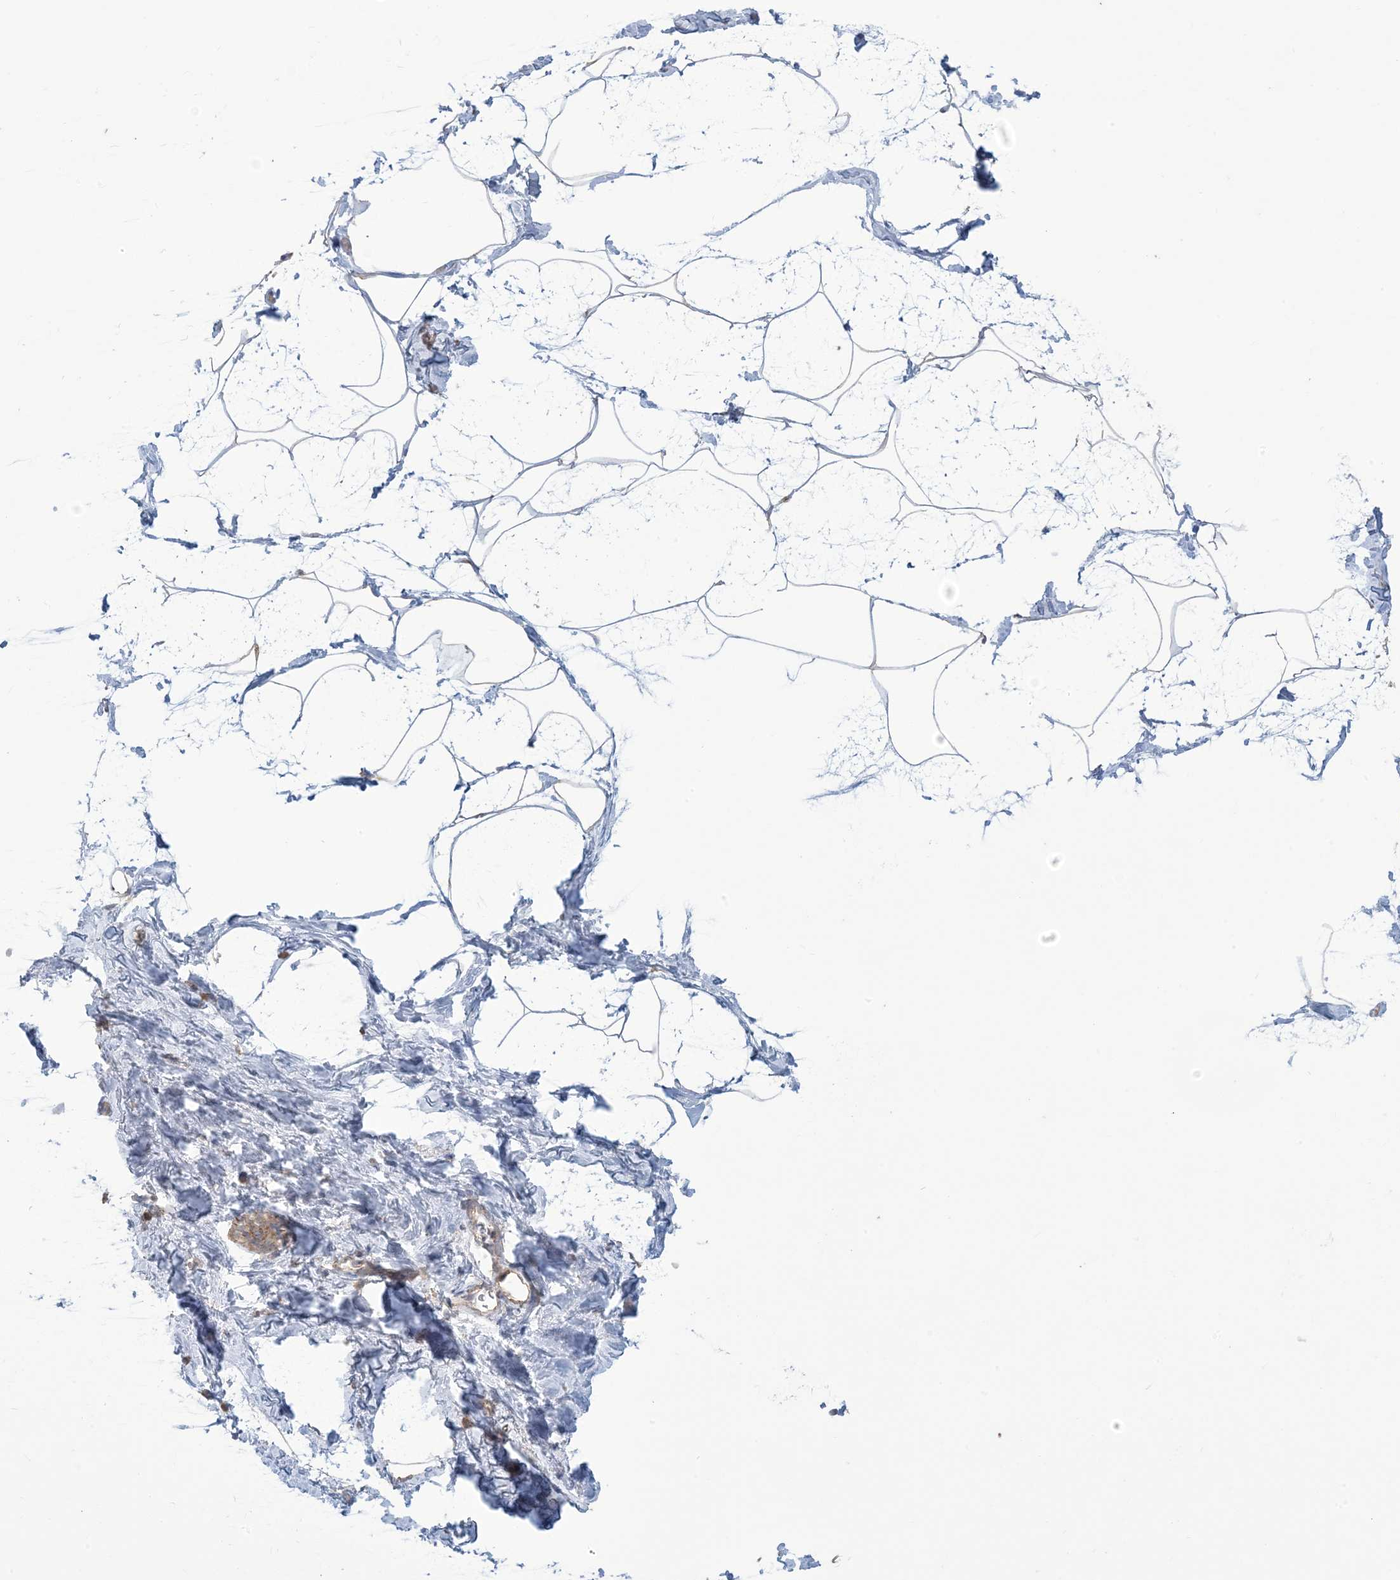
{"staining": {"intensity": "negative", "quantity": "none", "location": "none"}, "tissue": "breast", "cell_type": "Adipocytes", "image_type": "normal", "snomed": [{"axis": "morphology", "description": "Normal tissue, NOS"}, {"axis": "topography", "description": "Breast"}], "caption": "High power microscopy image of an immunohistochemistry image of normal breast, revealing no significant positivity in adipocytes. The staining was performed using DAB to visualize the protein expression in brown, while the nuclei were stained in blue with hematoxylin (Magnification: 20x).", "gene": "KLHL18", "patient": {"sex": "female", "age": 62}}